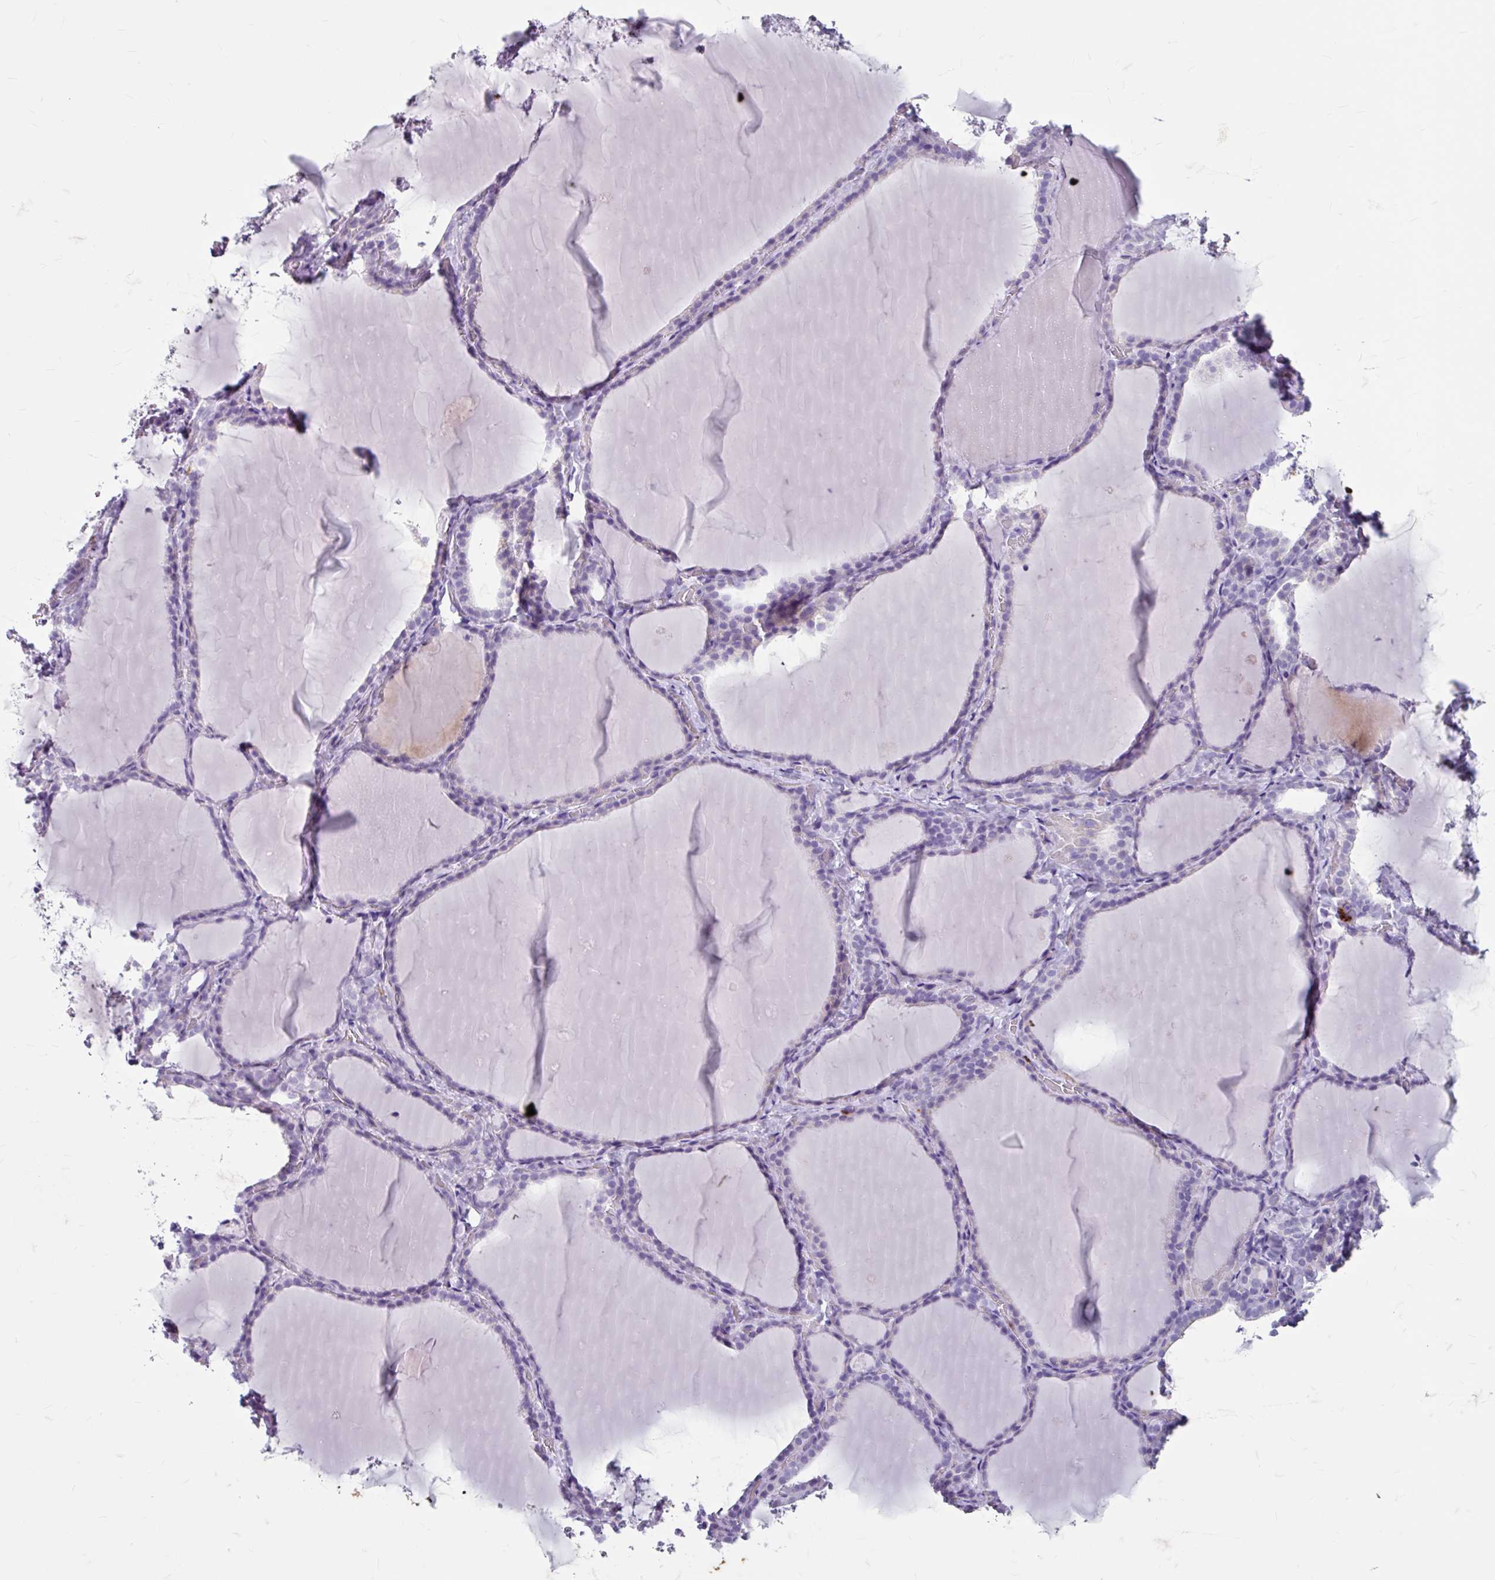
{"staining": {"intensity": "negative", "quantity": "none", "location": "none"}, "tissue": "thyroid gland", "cell_type": "Glandular cells", "image_type": "normal", "snomed": [{"axis": "morphology", "description": "Normal tissue, NOS"}, {"axis": "topography", "description": "Thyroid gland"}], "caption": "This is an immunohistochemistry (IHC) histopathology image of normal human thyroid gland. There is no staining in glandular cells.", "gene": "ANKRD1", "patient": {"sex": "female", "age": 22}}